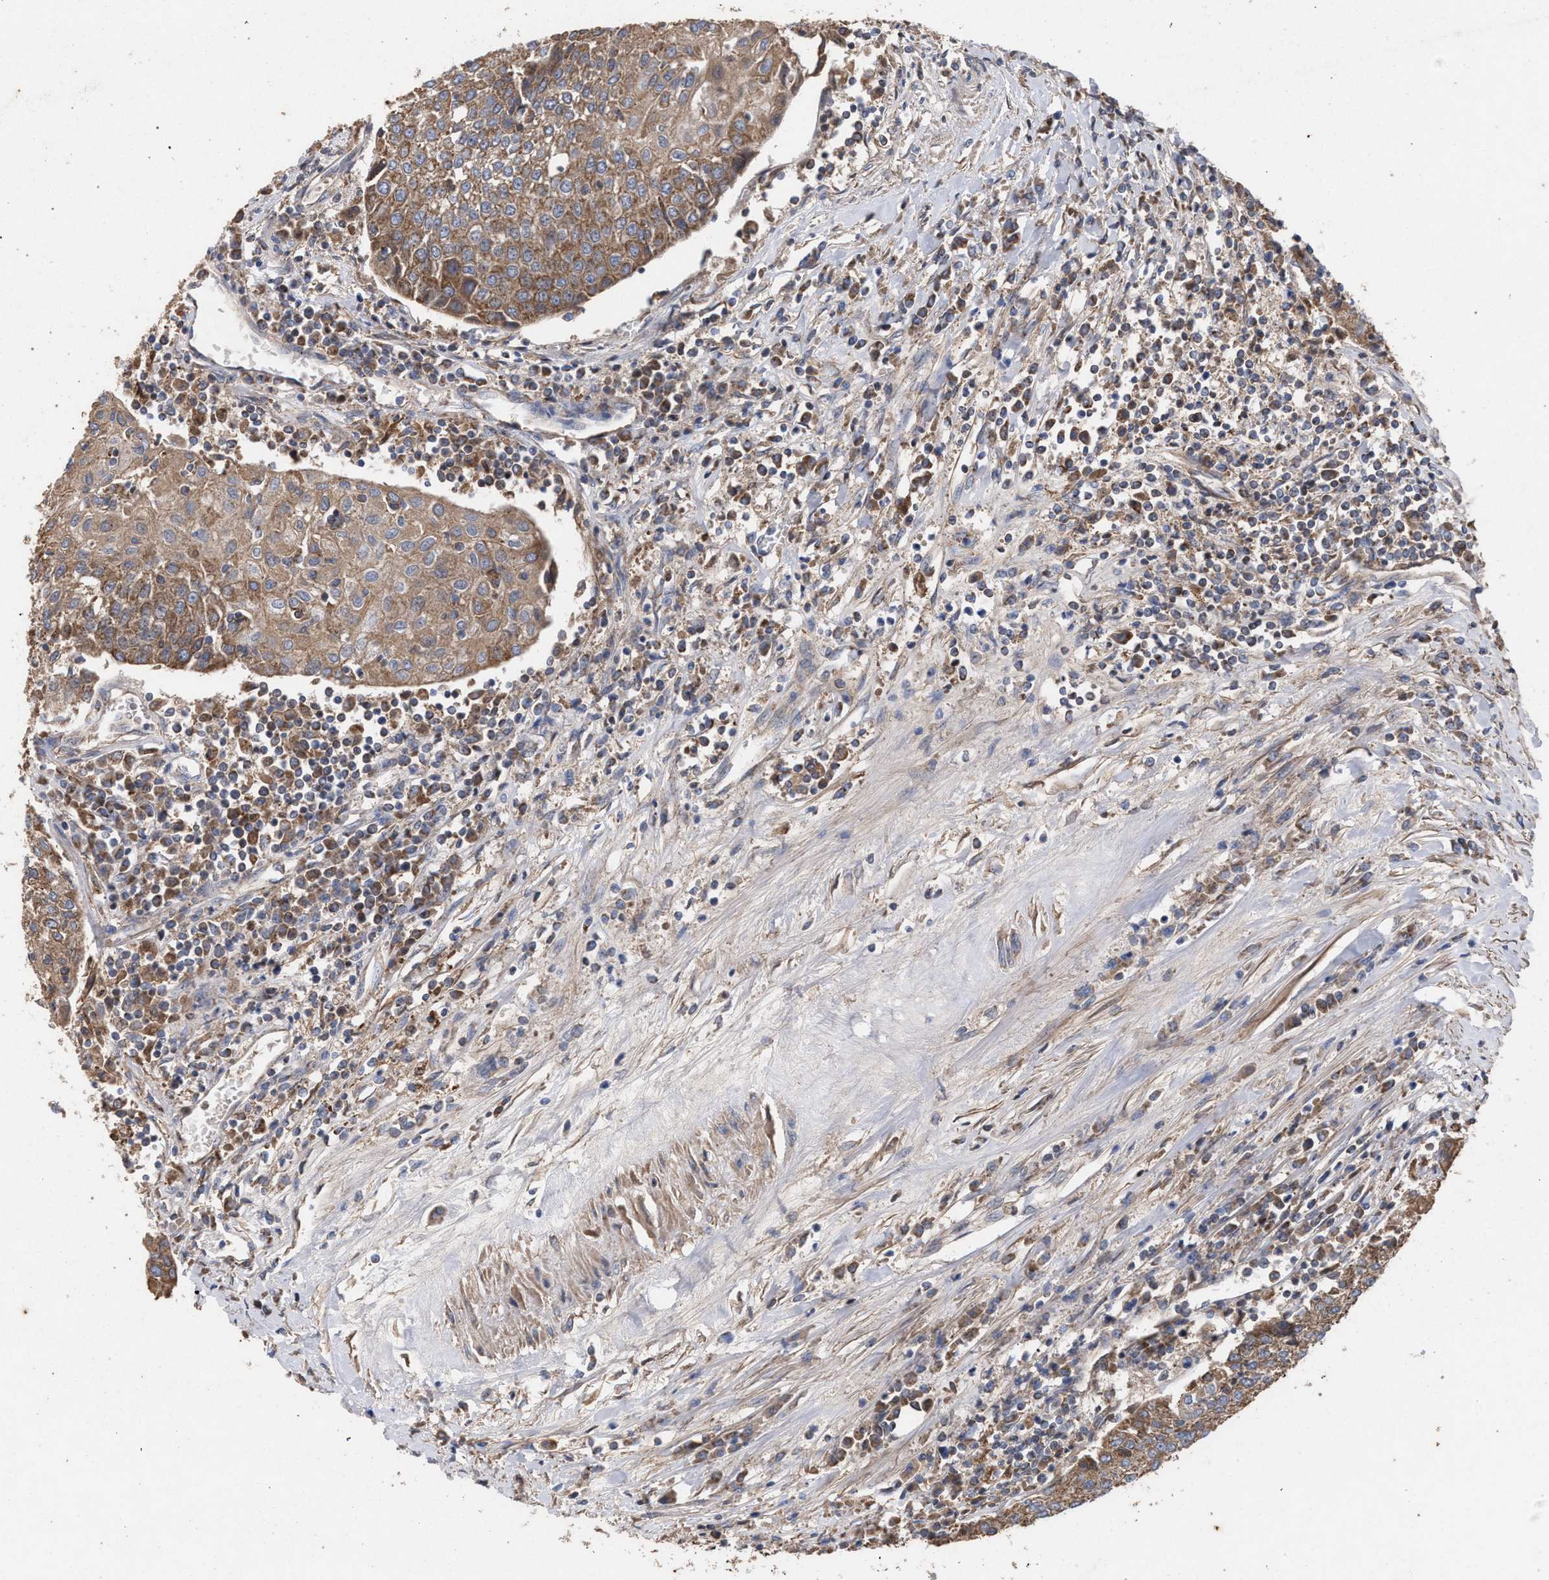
{"staining": {"intensity": "moderate", "quantity": ">75%", "location": "cytoplasmic/membranous"}, "tissue": "urothelial cancer", "cell_type": "Tumor cells", "image_type": "cancer", "snomed": [{"axis": "morphology", "description": "Urothelial carcinoma, High grade"}, {"axis": "topography", "description": "Urinary bladder"}], "caption": "A micrograph showing moderate cytoplasmic/membranous expression in about >75% of tumor cells in high-grade urothelial carcinoma, as visualized by brown immunohistochemical staining.", "gene": "BCL2L12", "patient": {"sex": "female", "age": 85}}